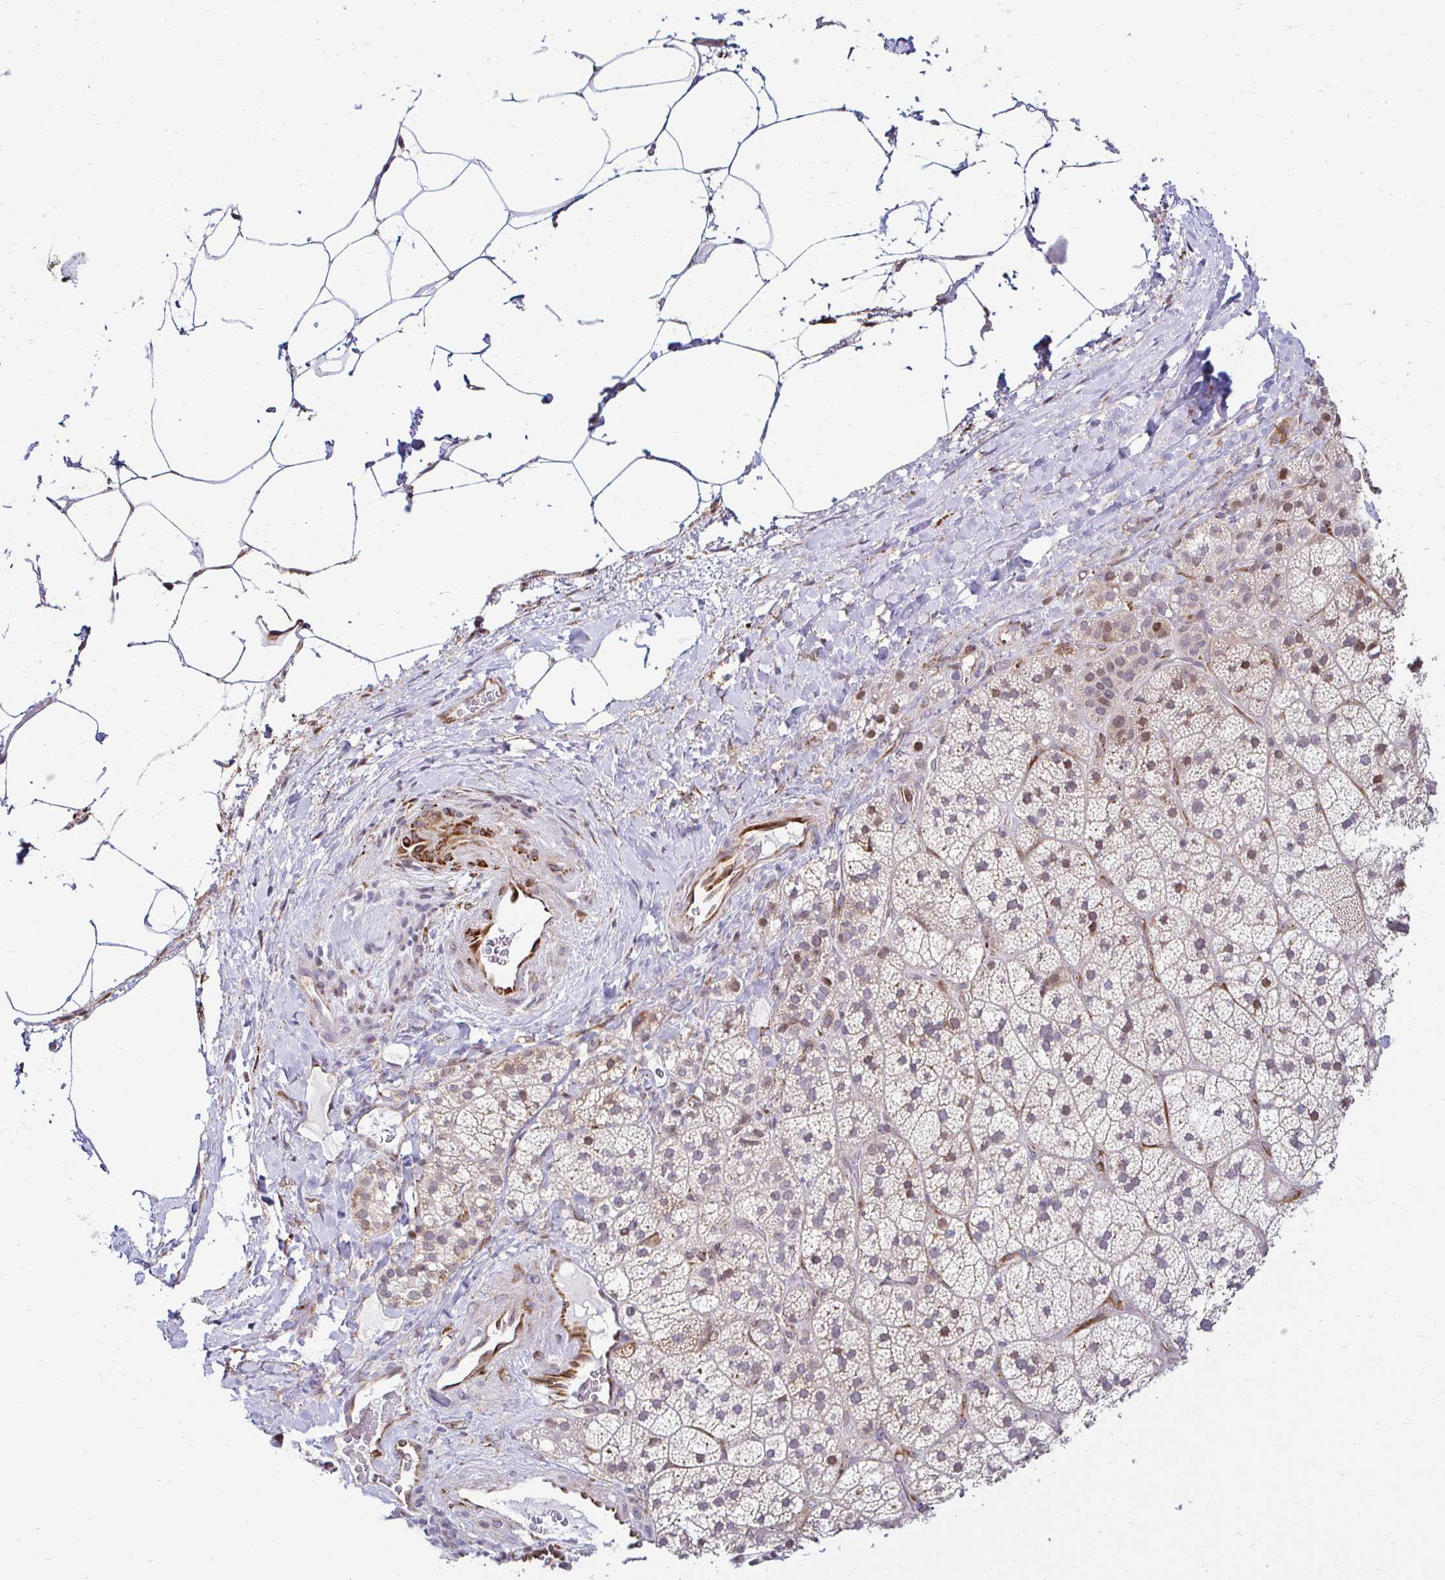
{"staining": {"intensity": "moderate", "quantity": "25%-75%", "location": "cytoplasmic/membranous,nuclear"}, "tissue": "adrenal gland", "cell_type": "Glandular cells", "image_type": "normal", "snomed": [{"axis": "morphology", "description": "Normal tissue, NOS"}, {"axis": "topography", "description": "Adrenal gland"}], "caption": "Immunohistochemical staining of normal adrenal gland exhibits 25%-75% levels of moderate cytoplasmic/membranous,nuclear protein positivity in about 25%-75% of glandular cells.", "gene": "HPS1", "patient": {"sex": "male", "age": 57}}